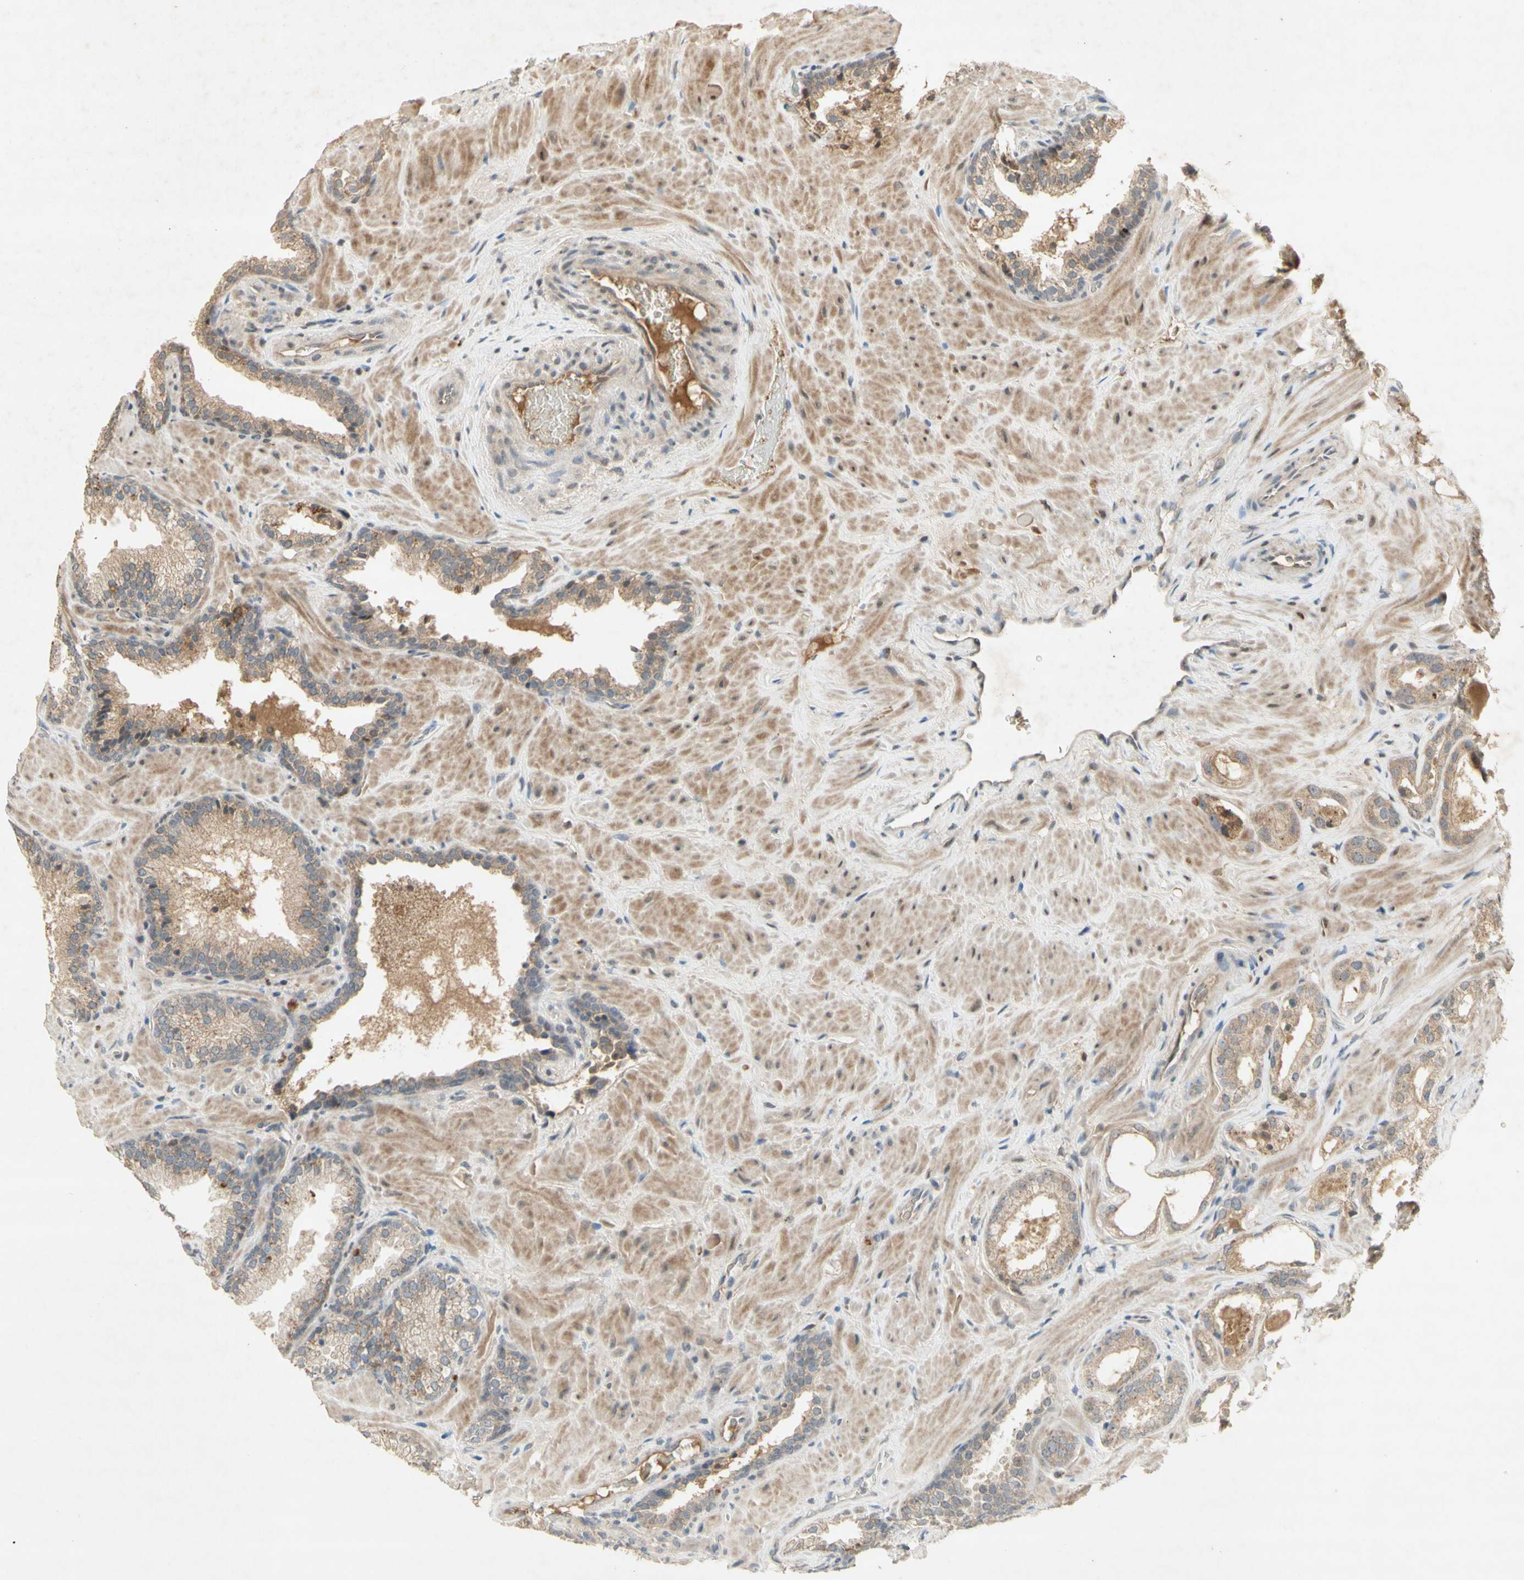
{"staining": {"intensity": "weak", "quantity": "25%-75%", "location": "cytoplasmic/membranous"}, "tissue": "prostate cancer", "cell_type": "Tumor cells", "image_type": "cancer", "snomed": [{"axis": "morphology", "description": "Adenocarcinoma, High grade"}, {"axis": "topography", "description": "Prostate"}], "caption": "This micrograph exhibits immunohistochemistry (IHC) staining of human prostate cancer, with low weak cytoplasmic/membranous expression in about 25%-75% of tumor cells.", "gene": "NRG4", "patient": {"sex": "male", "age": 64}}